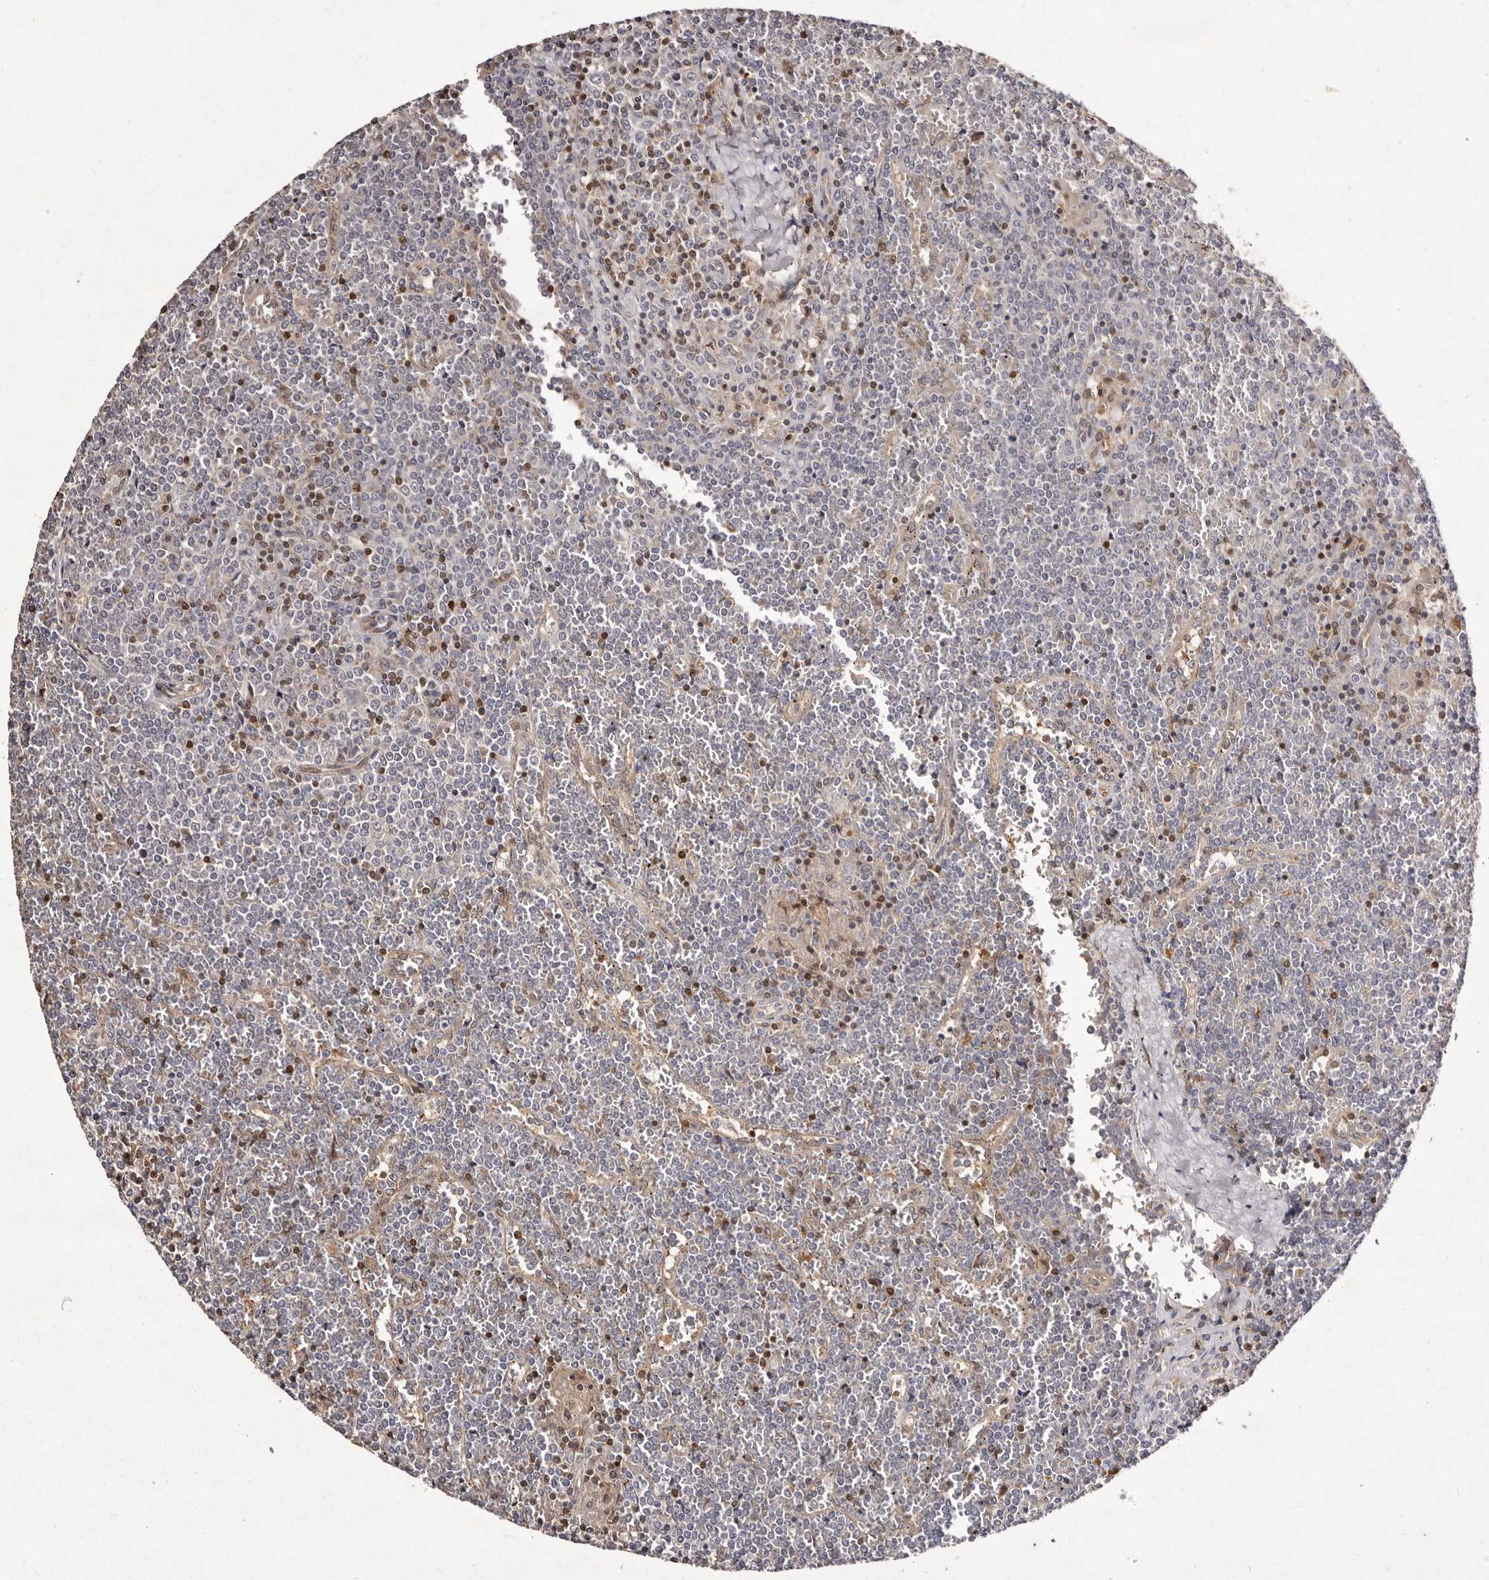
{"staining": {"intensity": "negative", "quantity": "none", "location": "none"}, "tissue": "lymphoma", "cell_type": "Tumor cells", "image_type": "cancer", "snomed": [{"axis": "morphology", "description": "Malignant lymphoma, non-Hodgkin's type, Low grade"}, {"axis": "topography", "description": "Spleen"}], "caption": "A histopathology image of human lymphoma is negative for staining in tumor cells.", "gene": "GIMAP4", "patient": {"sex": "female", "age": 19}}